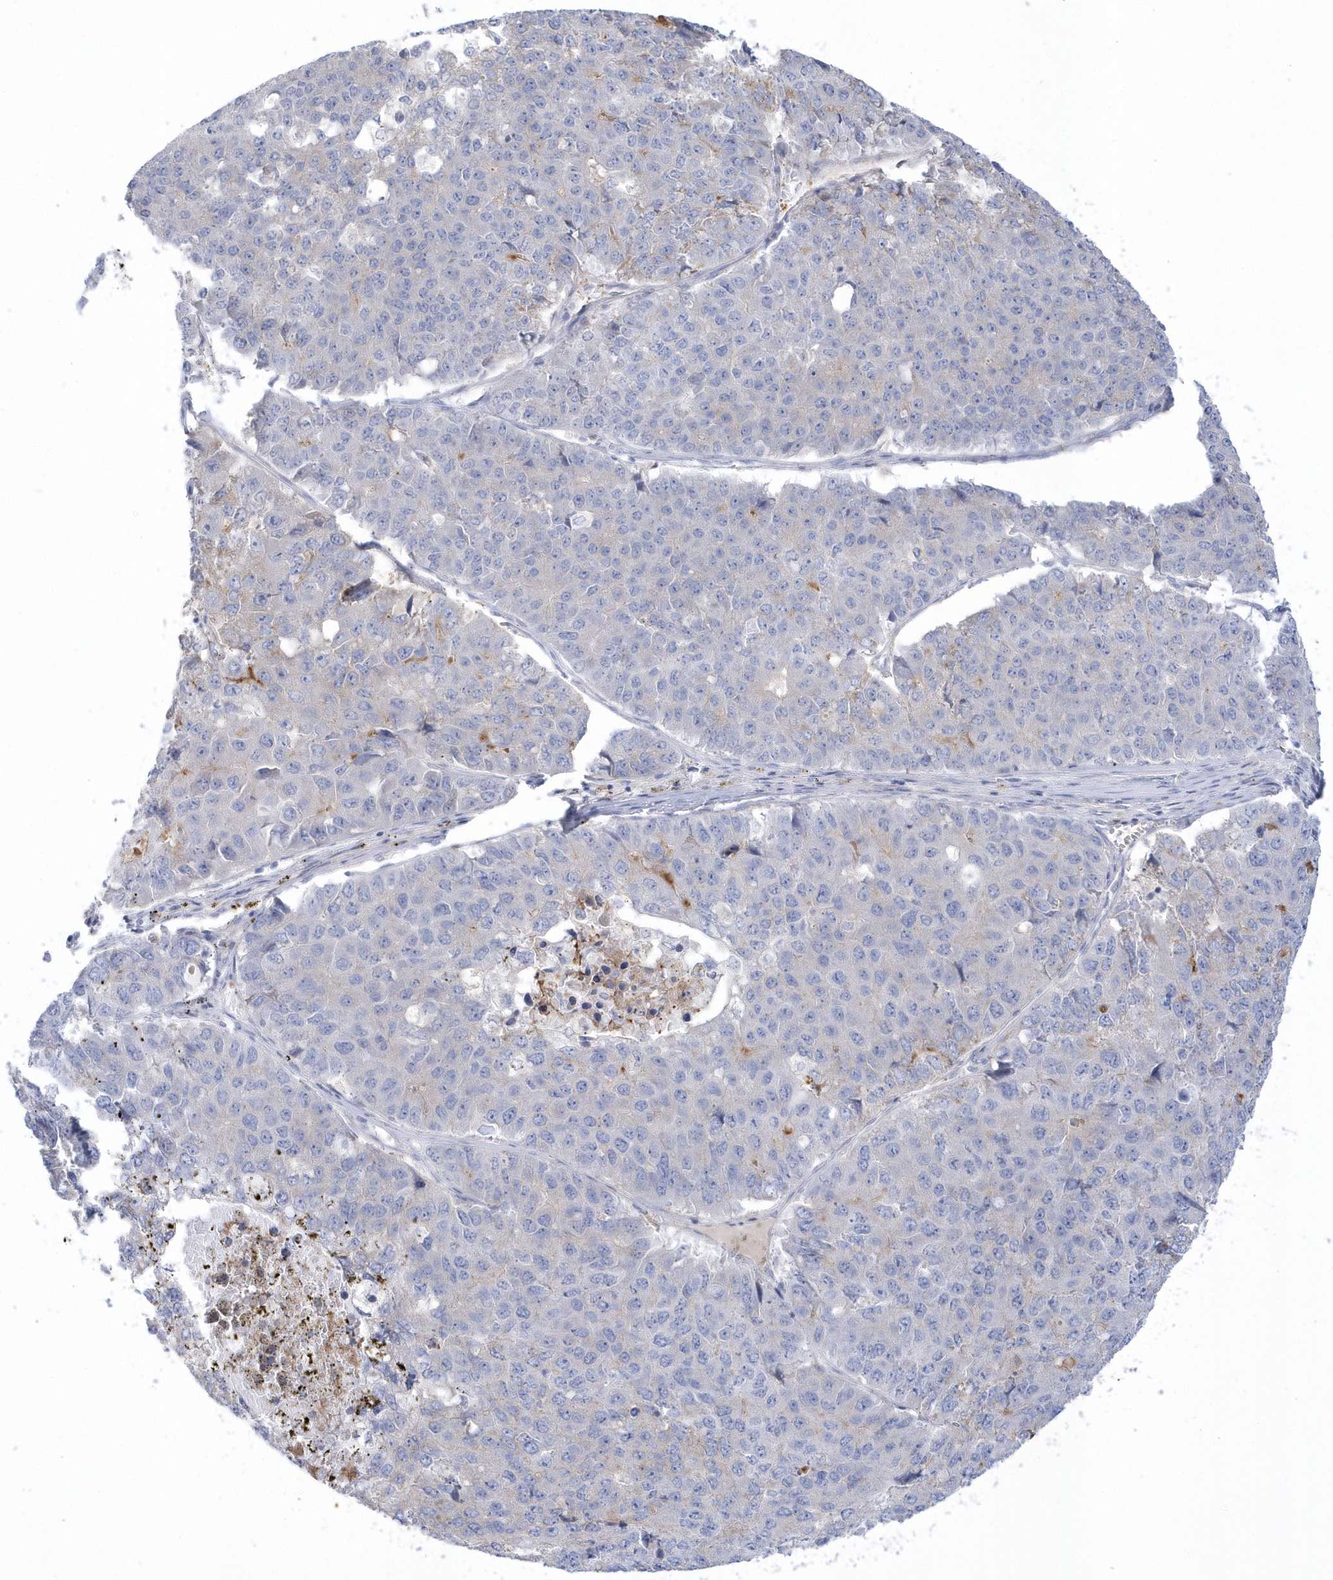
{"staining": {"intensity": "negative", "quantity": "none", "location": "none"}, "tissue": "pancreatic cancer", "cell_type": "Tumor cells", "image_type": "cancer", "snomed": [{"axis": "morphology", "description": "Adenocarcinoma, NOS"}, {"axis": "topography", "description": "Pancreas"}], "caption": "Tumor cells show no significant staining in pancreatic adenocarcinoma.", "gene": "SEMA3D", "patient": {"sex": "male", "age": 50}}